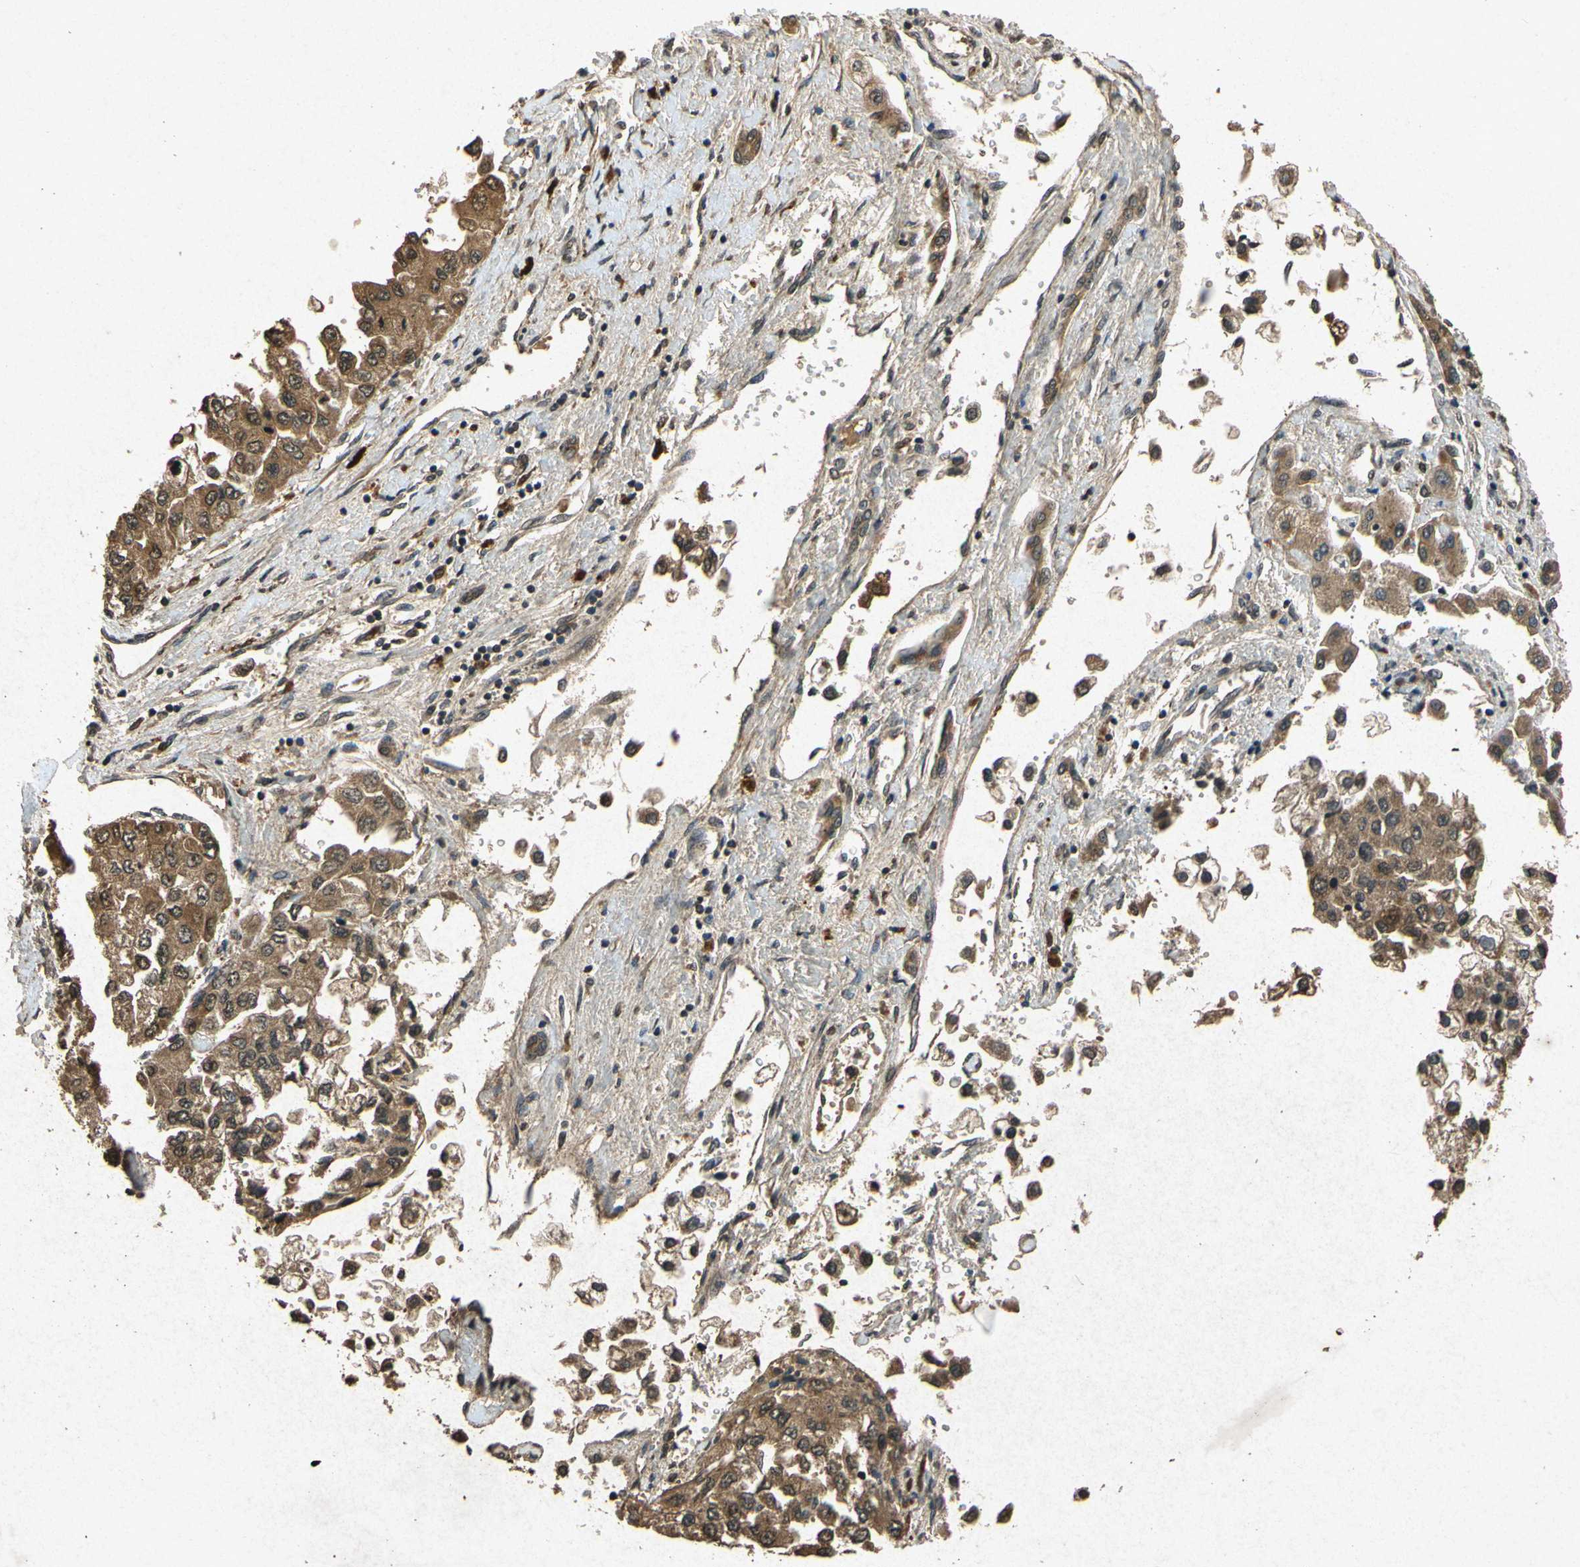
{"staining": {"intensity": "moderate", "quantity": ">75%", "location": "cytoplasmic/membranous"}, "tissue": "liver cancer", "cell_type": "Tumor cells", "image_type": "cancer", "snomed": [{"axis": "morphology", "description": "Carcinoma, Hepatocellular, NOS"}, {"axis": "topography", "description": "Liver"}], "caption": "Hepatocellular carcinoma (liver) stained with immunohistochemistry displays moderate cytoplasmic/membranous positivity in approximately >75% of tumor cells. (DAB IHC with brightfield microscopy, high magnification).", "gene": "ATP6V1H", "patient": {"sex": "female", "age": 66}}